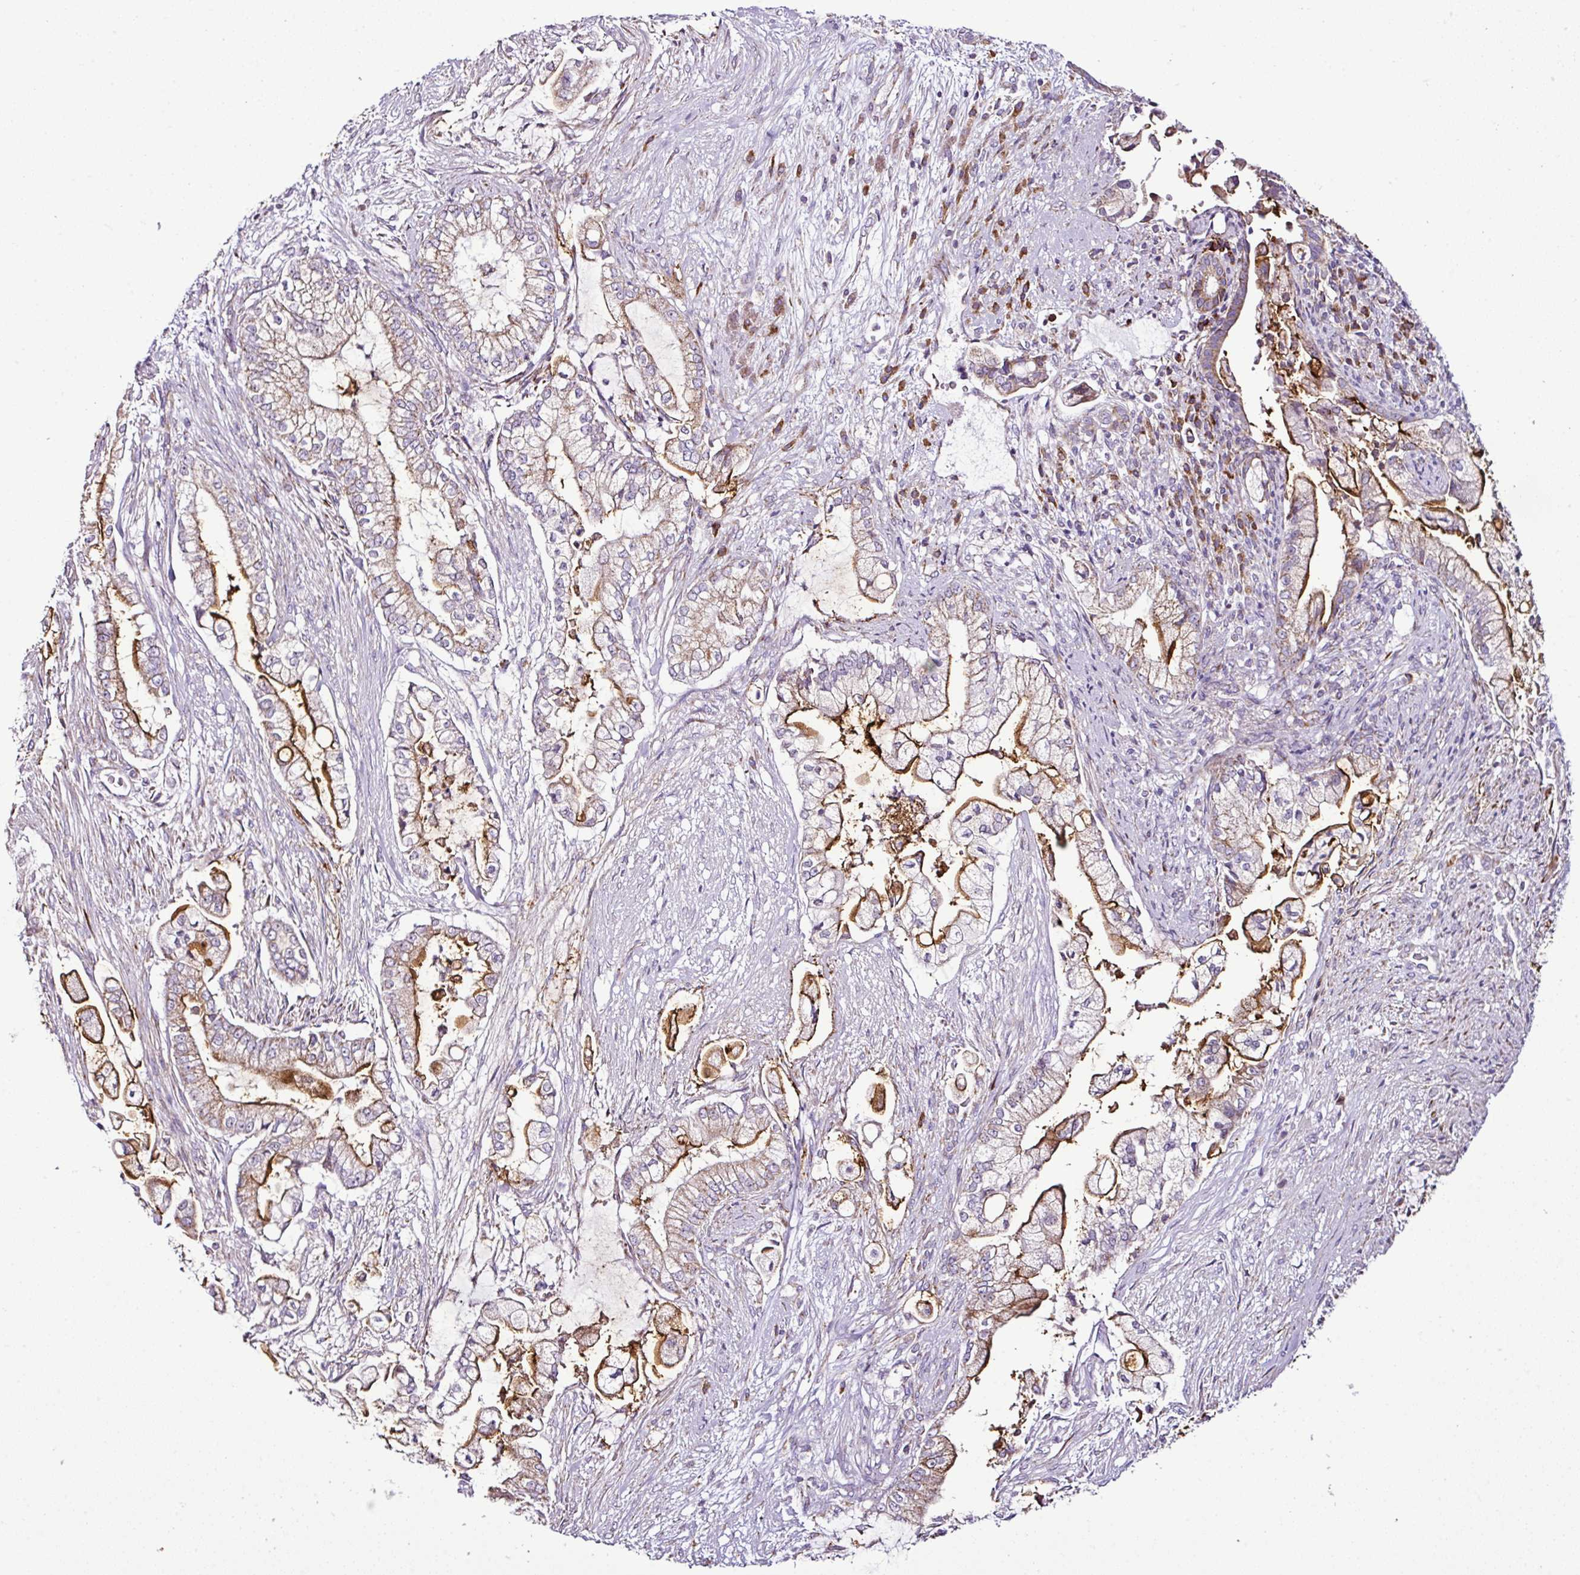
{"staining": {"intensity": "strong", "quantity": "25%-75%", "location": "cytoplasmic/membranous"}, "tissue": "pancreatic cancer", "cell_type": "Tumor cells", "image_type": "cancer", "snomed": [{"axis": "morphology", "description": "Adenocarcinoma, NOS"}, {"axis": "topography", "description": "Pancreas"}], "caption": "Pancreatic cancer (adenocarcinoma) stained for a protein (brown) reveals strong cytoplasmic/membranous positive staining in about 25%-75% of tumor cells.", "gene": "DPAGT1", "patient": {"sex": "female", "age": 69}}